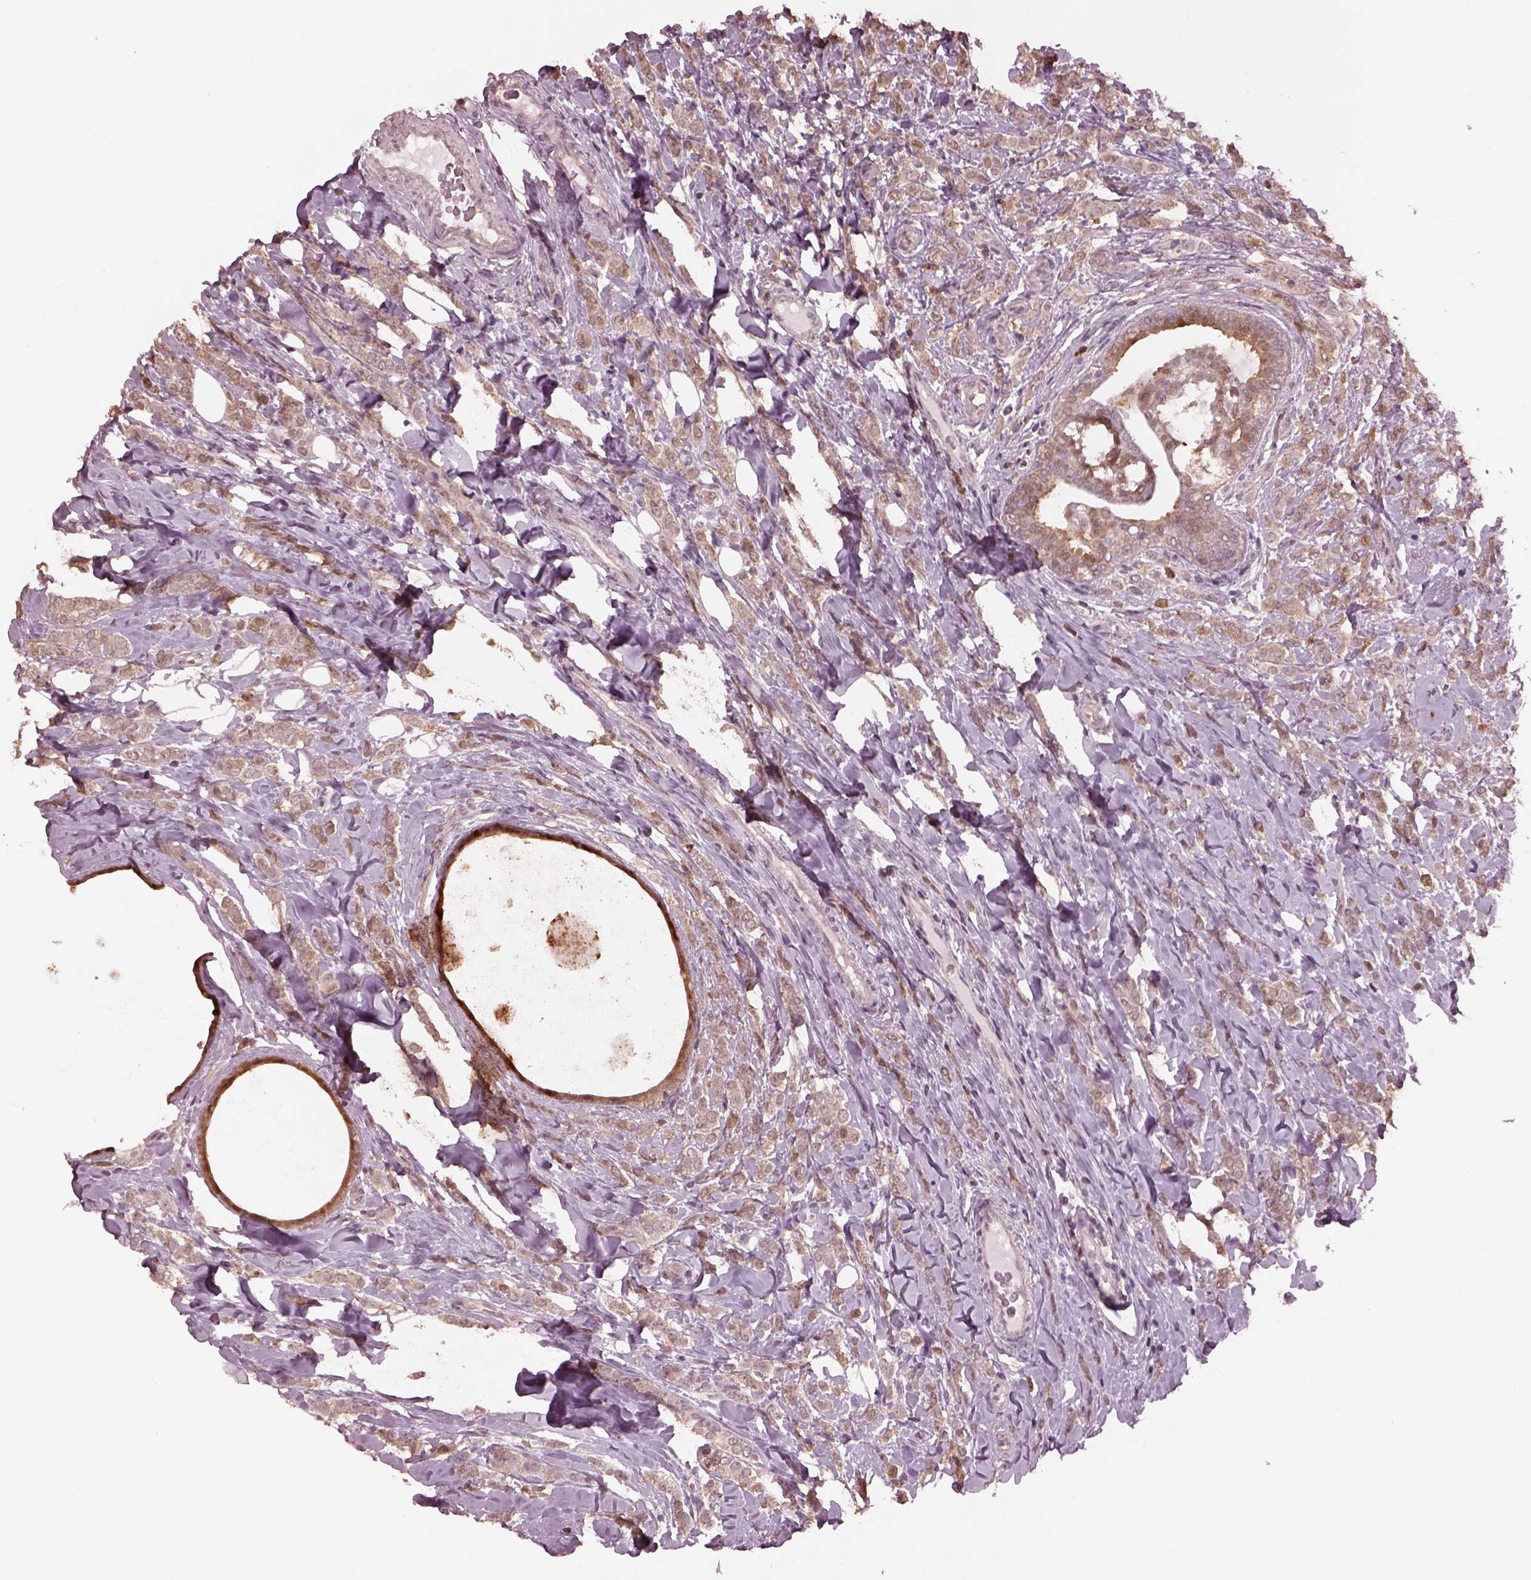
{"staining": {"intensity": "weak", "quantity": "25%-75%", "location": "cytoplasmic/membranous"}, "tissue": "breast cancer", "cell_type": "Tumor cells", "image_type": "cancer", "snomed": [{"axis": "morphology", "description": "Lobular carcinoma"}, {"axis": "topography", "description": "Breast"}], "caption": "Weak cytoplasmic/membranous expression is appreciated in approximately 25%-75% of tumor cells in lobular carcinoma (breast).", "gene": "SRI", "patient": {"sex": "female", "age": 49}}